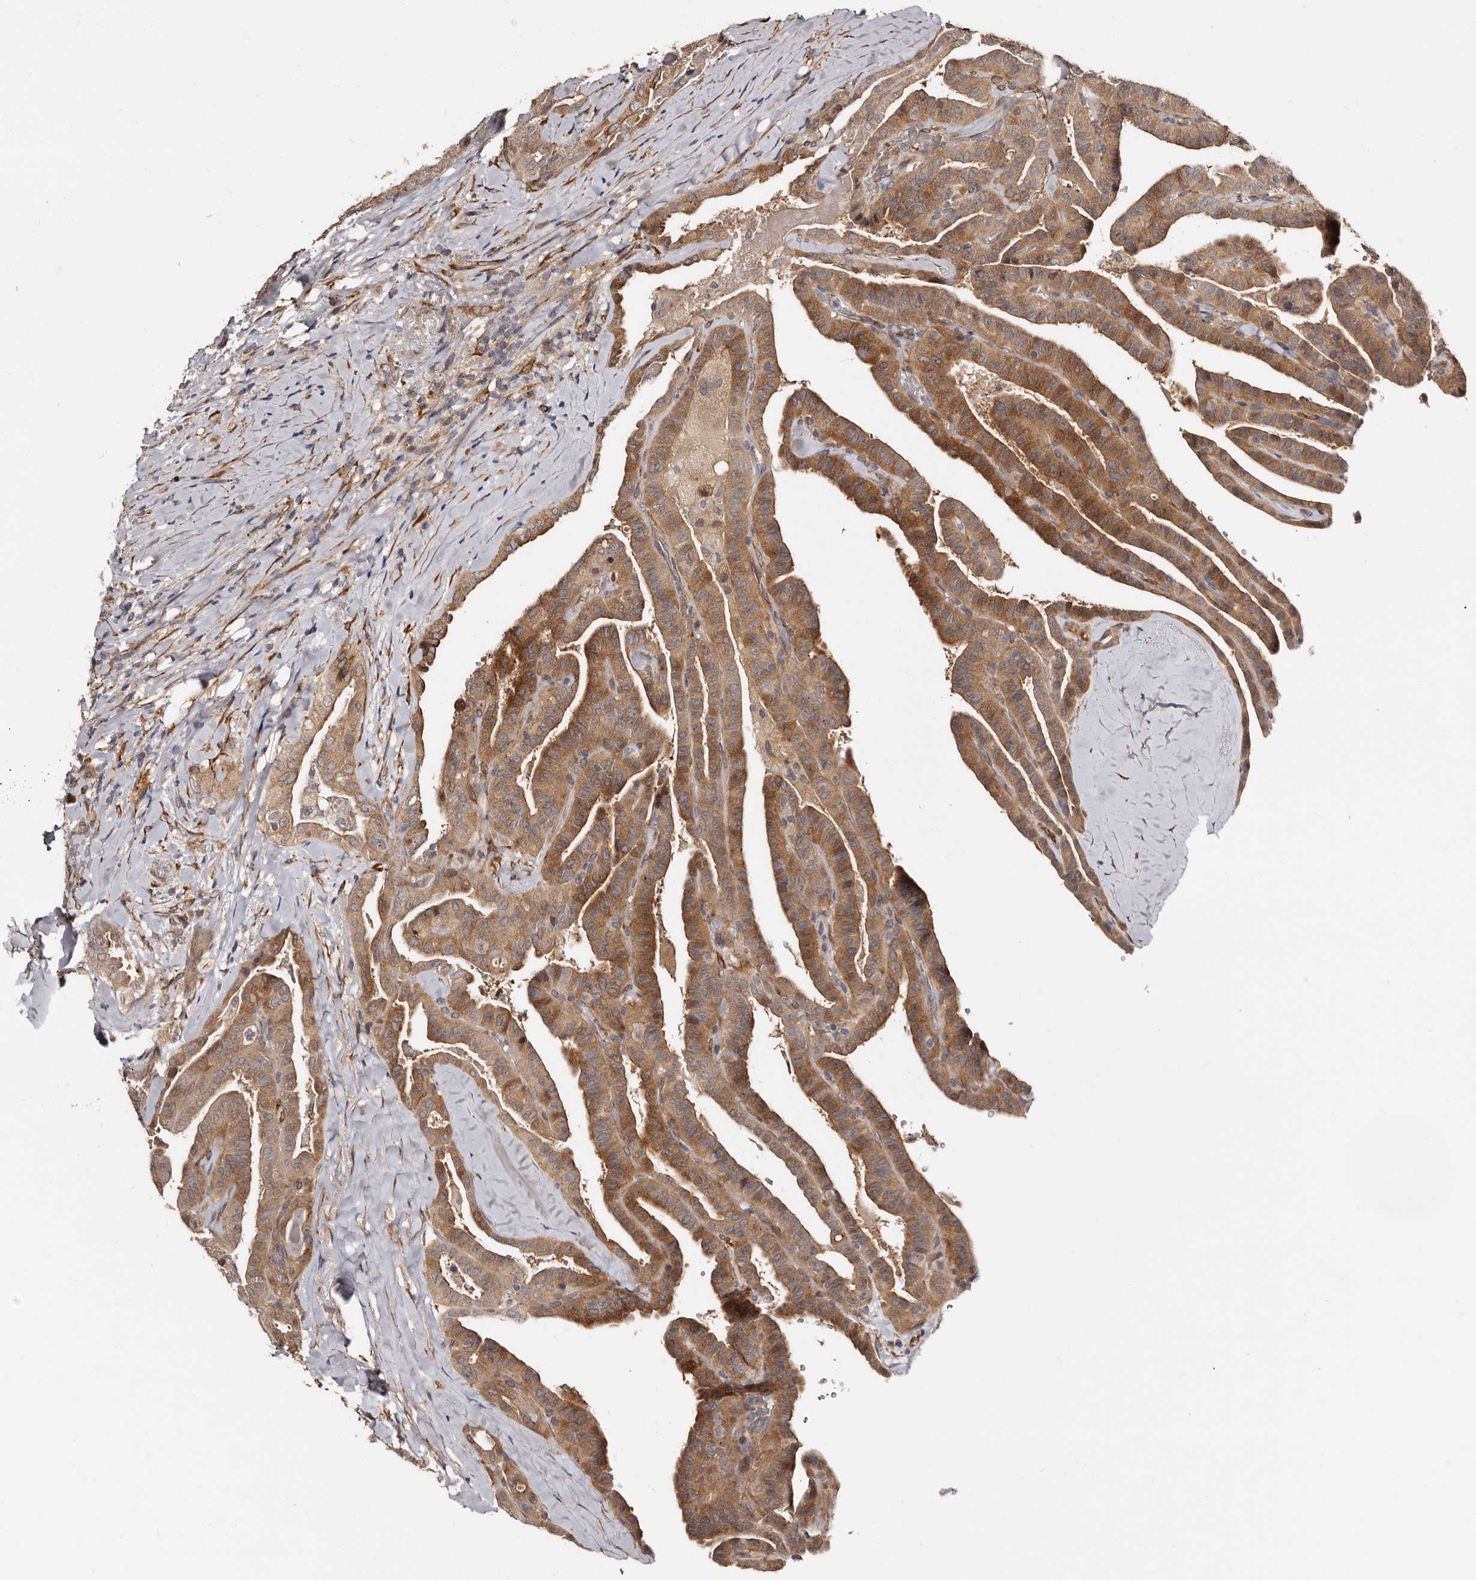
{"staining": {"intensity": "moderate", "quantity": ">75%", "location": "cytoplasmic/membranous"}, "tissue": "thyroid cancer", "cell_type": "Tumor cells", "image_type": "cancer", "snomed": [{"axis": "morphology", "description": "Papillary adenocarcinoma, NOS"}, {"axis": "topography", "description": "Thyroid gland"}], "caption": "Protein expression analysis of human papillary adenocarcinoma (thyroid) reveals moderate cytoplasmic/membranous staining in about >75% of tumor cells. (Stains: DAB (3,3'-diaminobenzidine) in brown, nuclei in blue, Microscopy: brightfield microscopy at high magnification).", "gene": "TBC1D22B", "patient": {"sex": "male", "age": 77}}